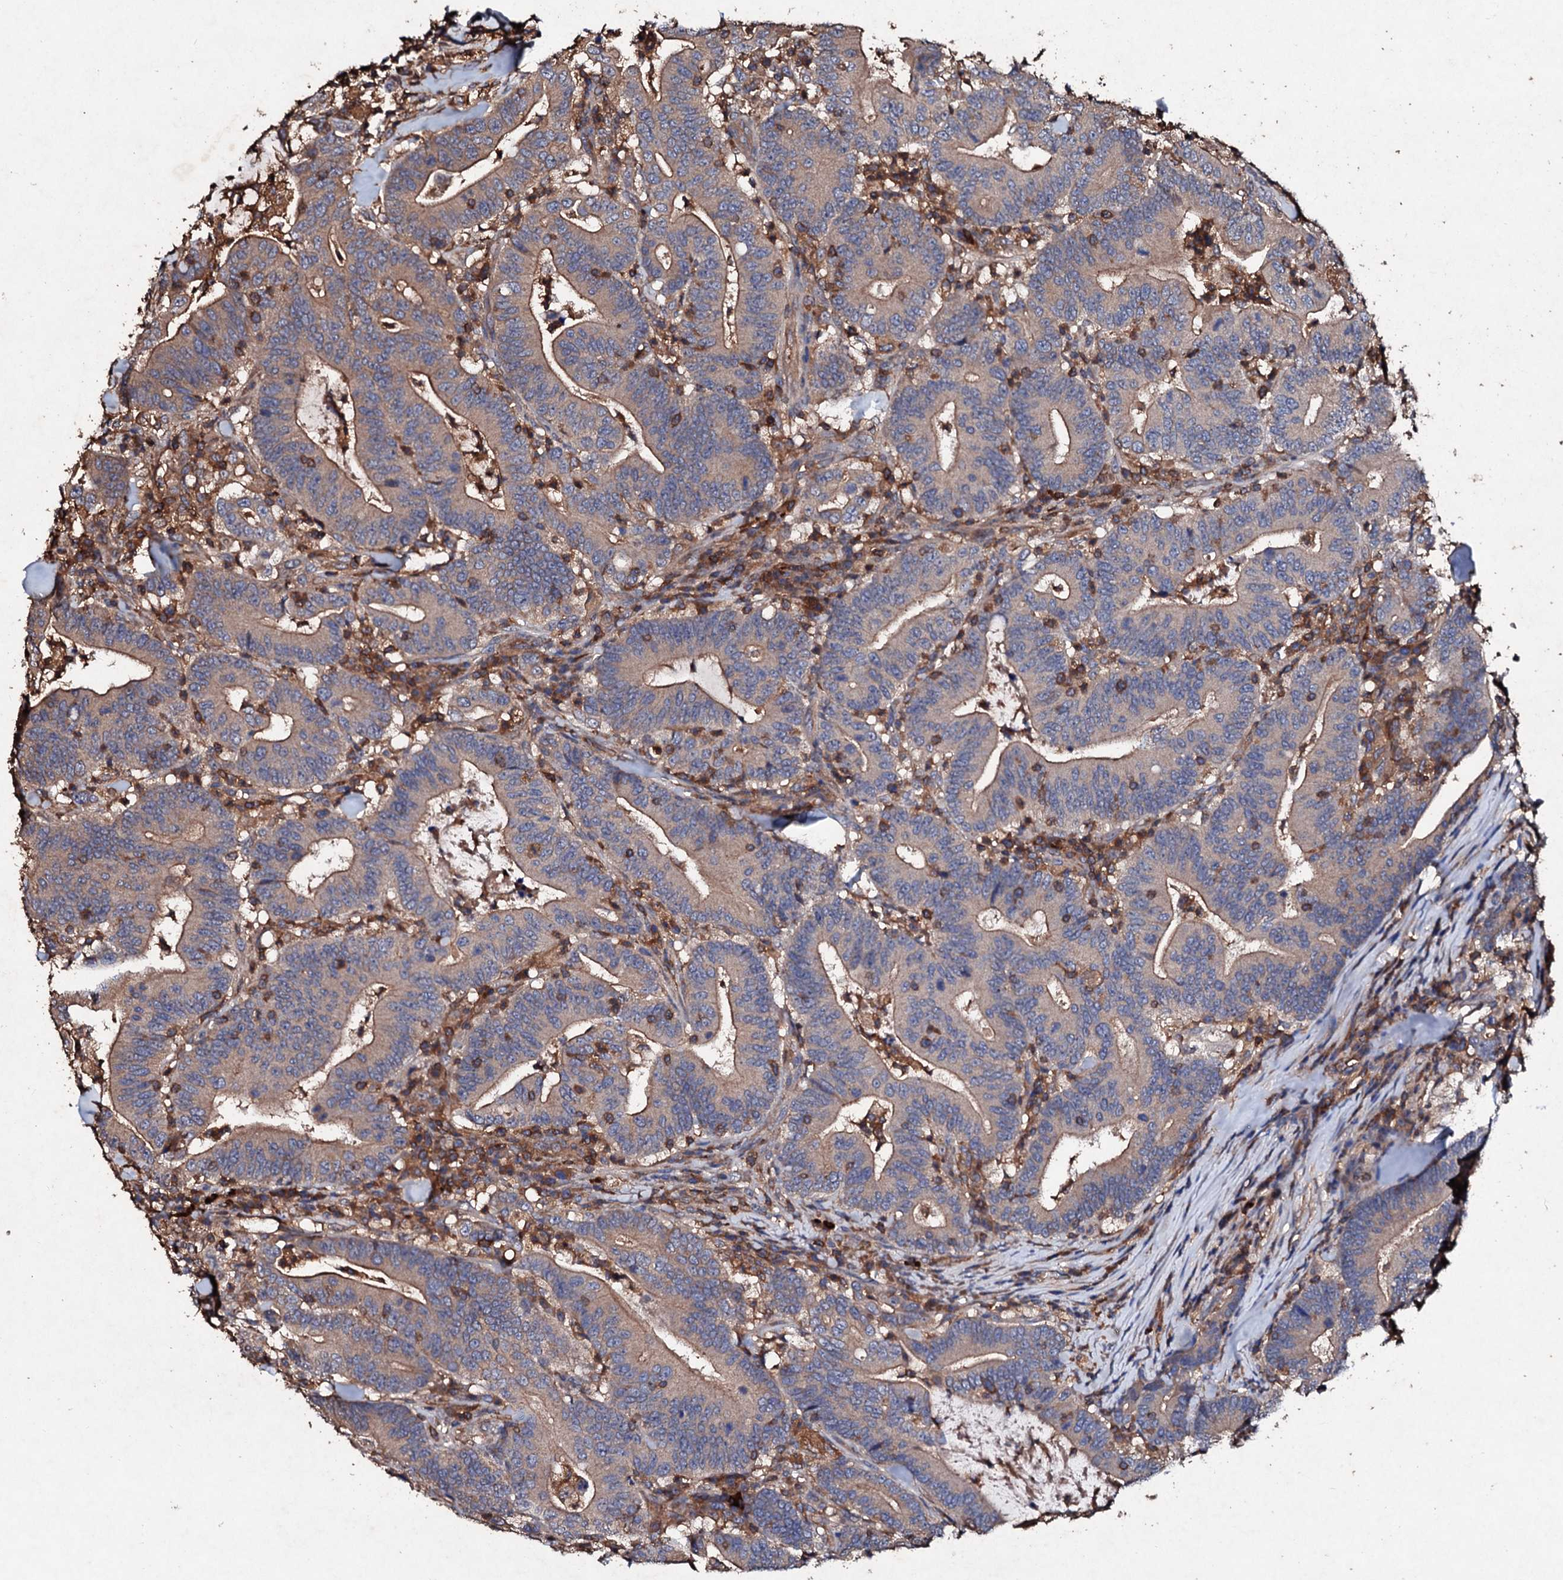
{"staining": {"intensity": "moderate", "quantity": ">75%", "location": "cytoplasmic/membranous"}, "tissue": "colorectal cancer", "cell_type": "Tumor cells", "image_type": "cancer", "snomed": [{"axis": "morphology", "description": "Adenocarcinoma, NOS"}, {"axis": "topography", "description": "Colon"}], "caption": "Brown immunohistochemical staining in adenocarcinoma (colorectal) shows moderate cytoplasmic/membranous positivity in approximately >75% of tumor cells.", "gene": "KERA", "patient": {"sex": "female", "age": 66}}